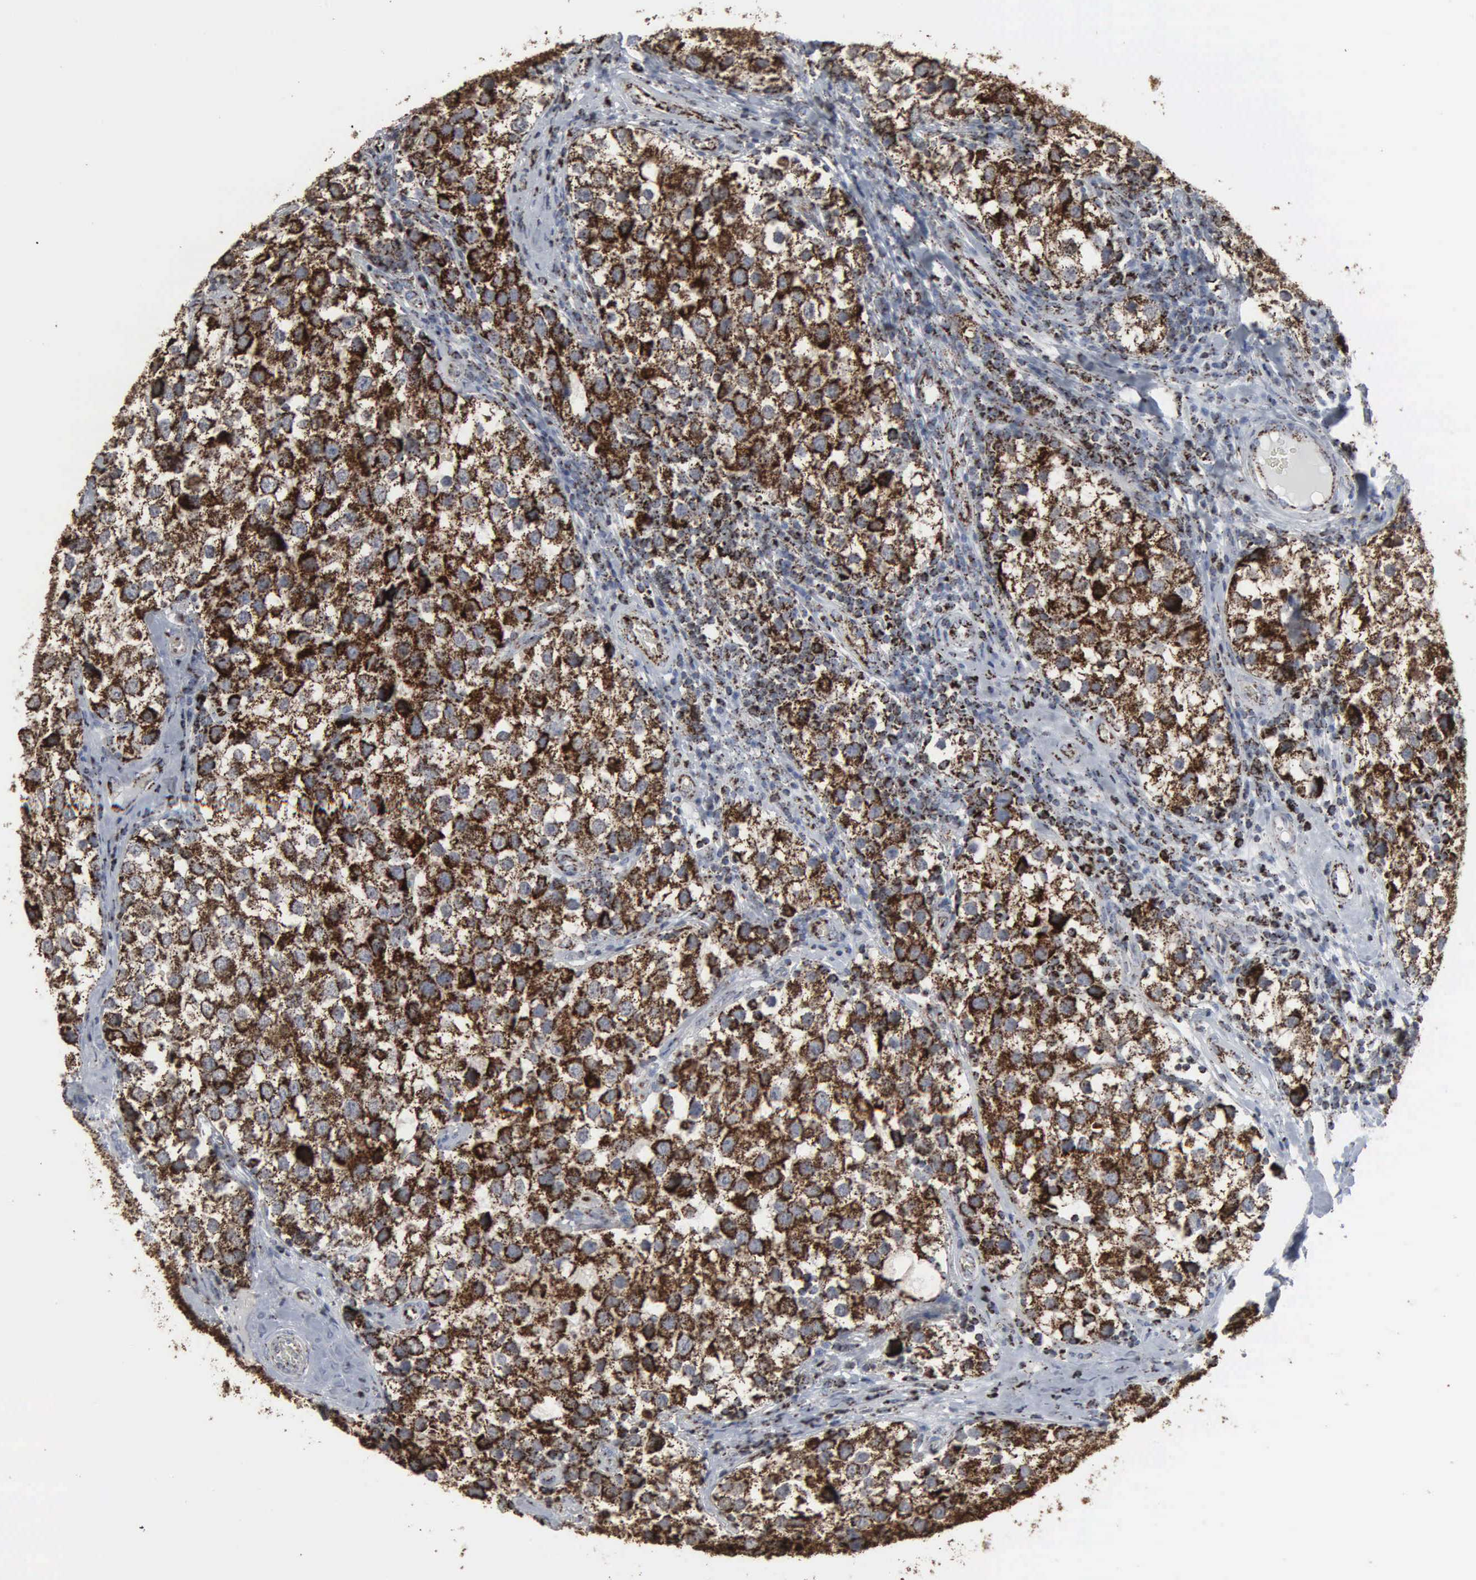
{"staining": {"intensity": "strong", "quantity": ">75%", "location": "cytoplasmic/membranous"}, "tissue": "testis cancer", "cell_type": "Tumor cells", "image_type": "cancer", "snomed": [{"axis": "morphology", "description": "Seminoma, NOS"}, {"axis": "topography", "description": "Testis"}], "caption": "Tumor cells demonstrate high levels of strong cytoplasmic/membranous positivity in approximately >75% of cells in testis cancer.", "gene": "HSPA9", "patient": {"sex": "male", "age": 39}}